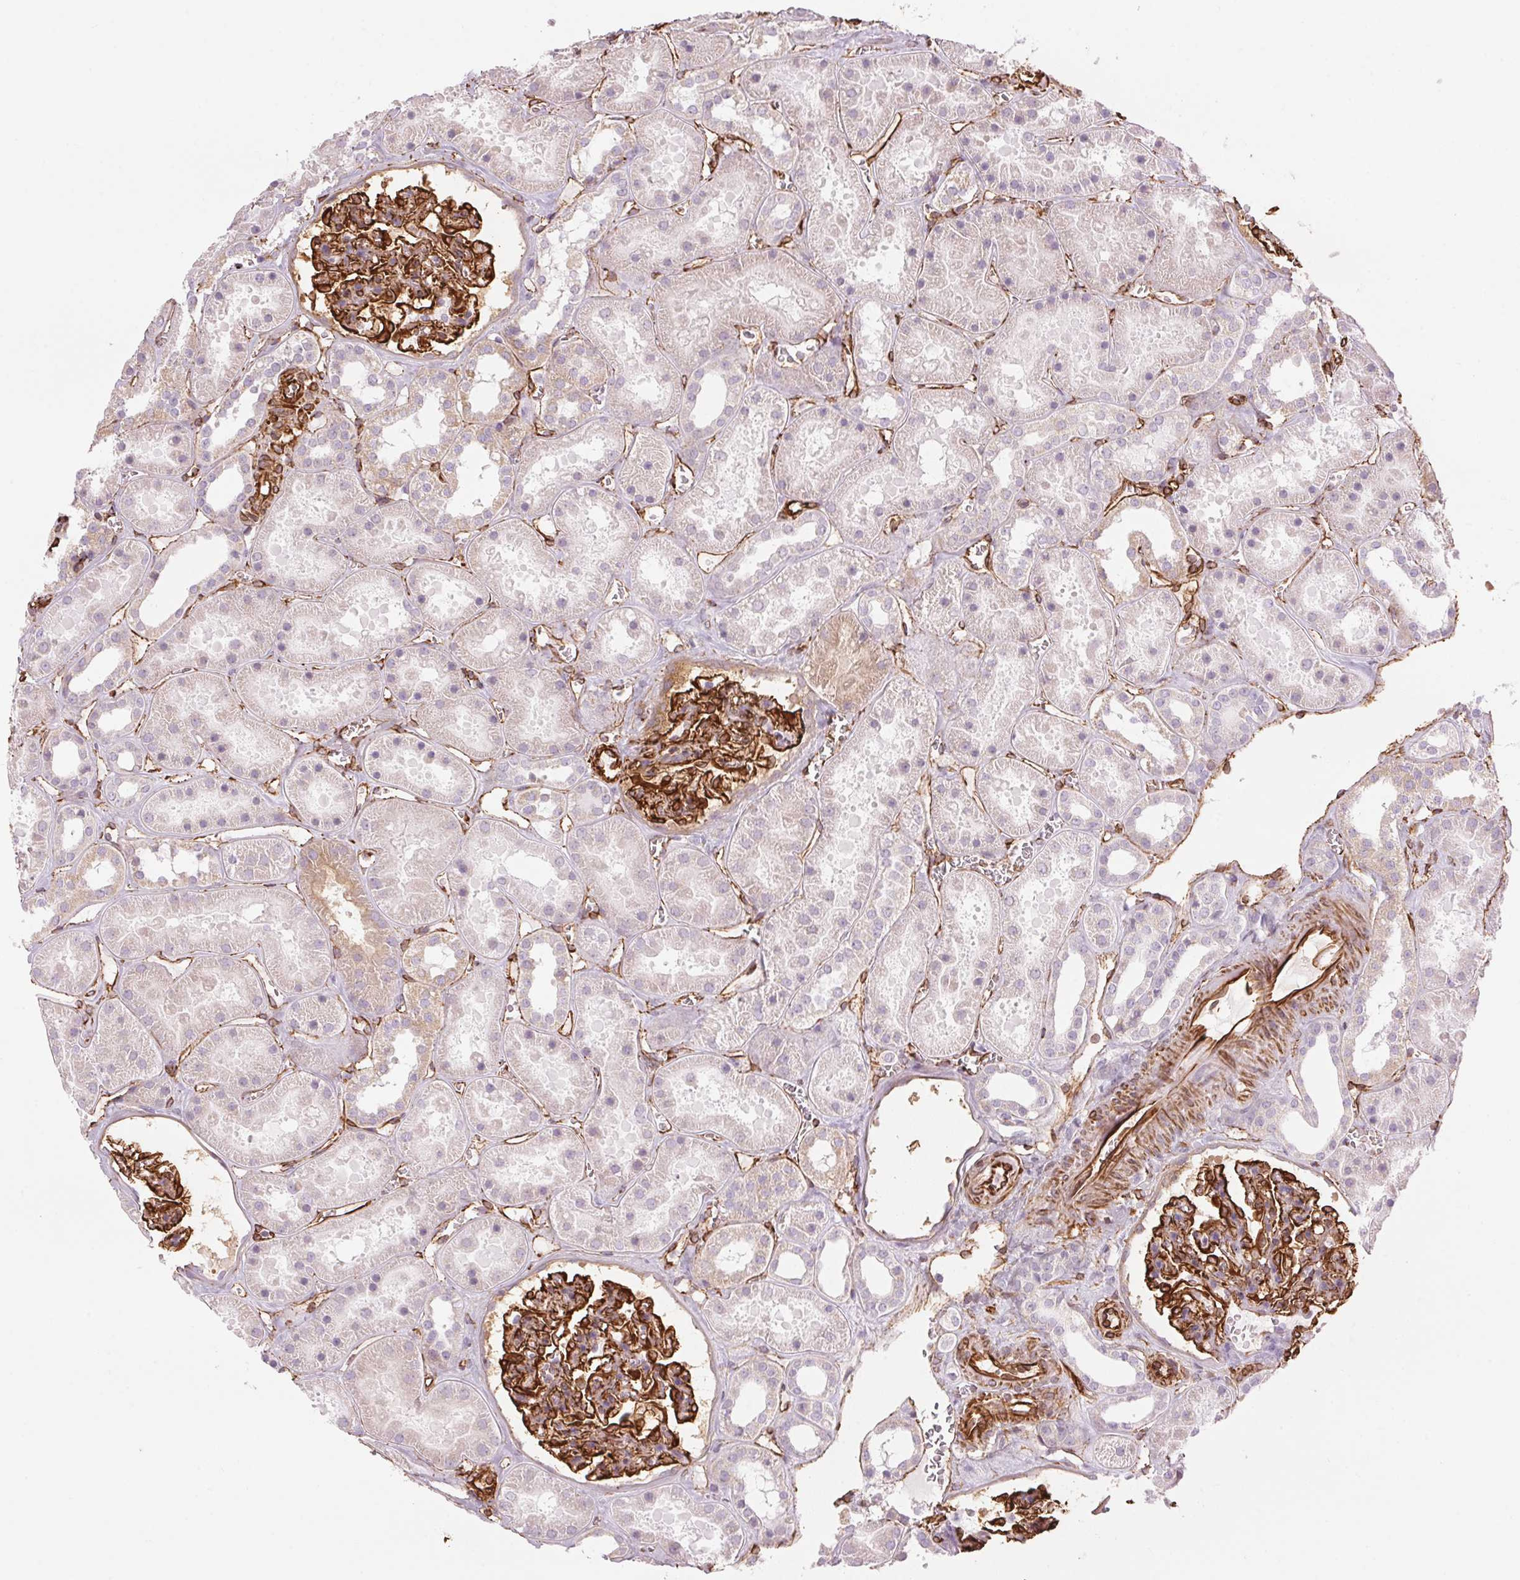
{"staining": {"intensity": "strong", "quantity": "25%-75%", "location": "cytoplasmic/membranous"}, "tissue": "kidney", "cell_type": "Cells in glomeruli", "image_type": "normal", "snomed": [{"axis": "morphology", "description": "Normal tissue, NOS"}, {"axis": "topography", "description": "Kidney"}], "caption": "Unremarkable kidney exhibits strong cytoplasmic/membranous staining in approximately 25%-75% of cells in glomeruli, visualized by immunohistochemistry.", "gene": "CLPS", "patient": {"sex": "female", "age": 41}}